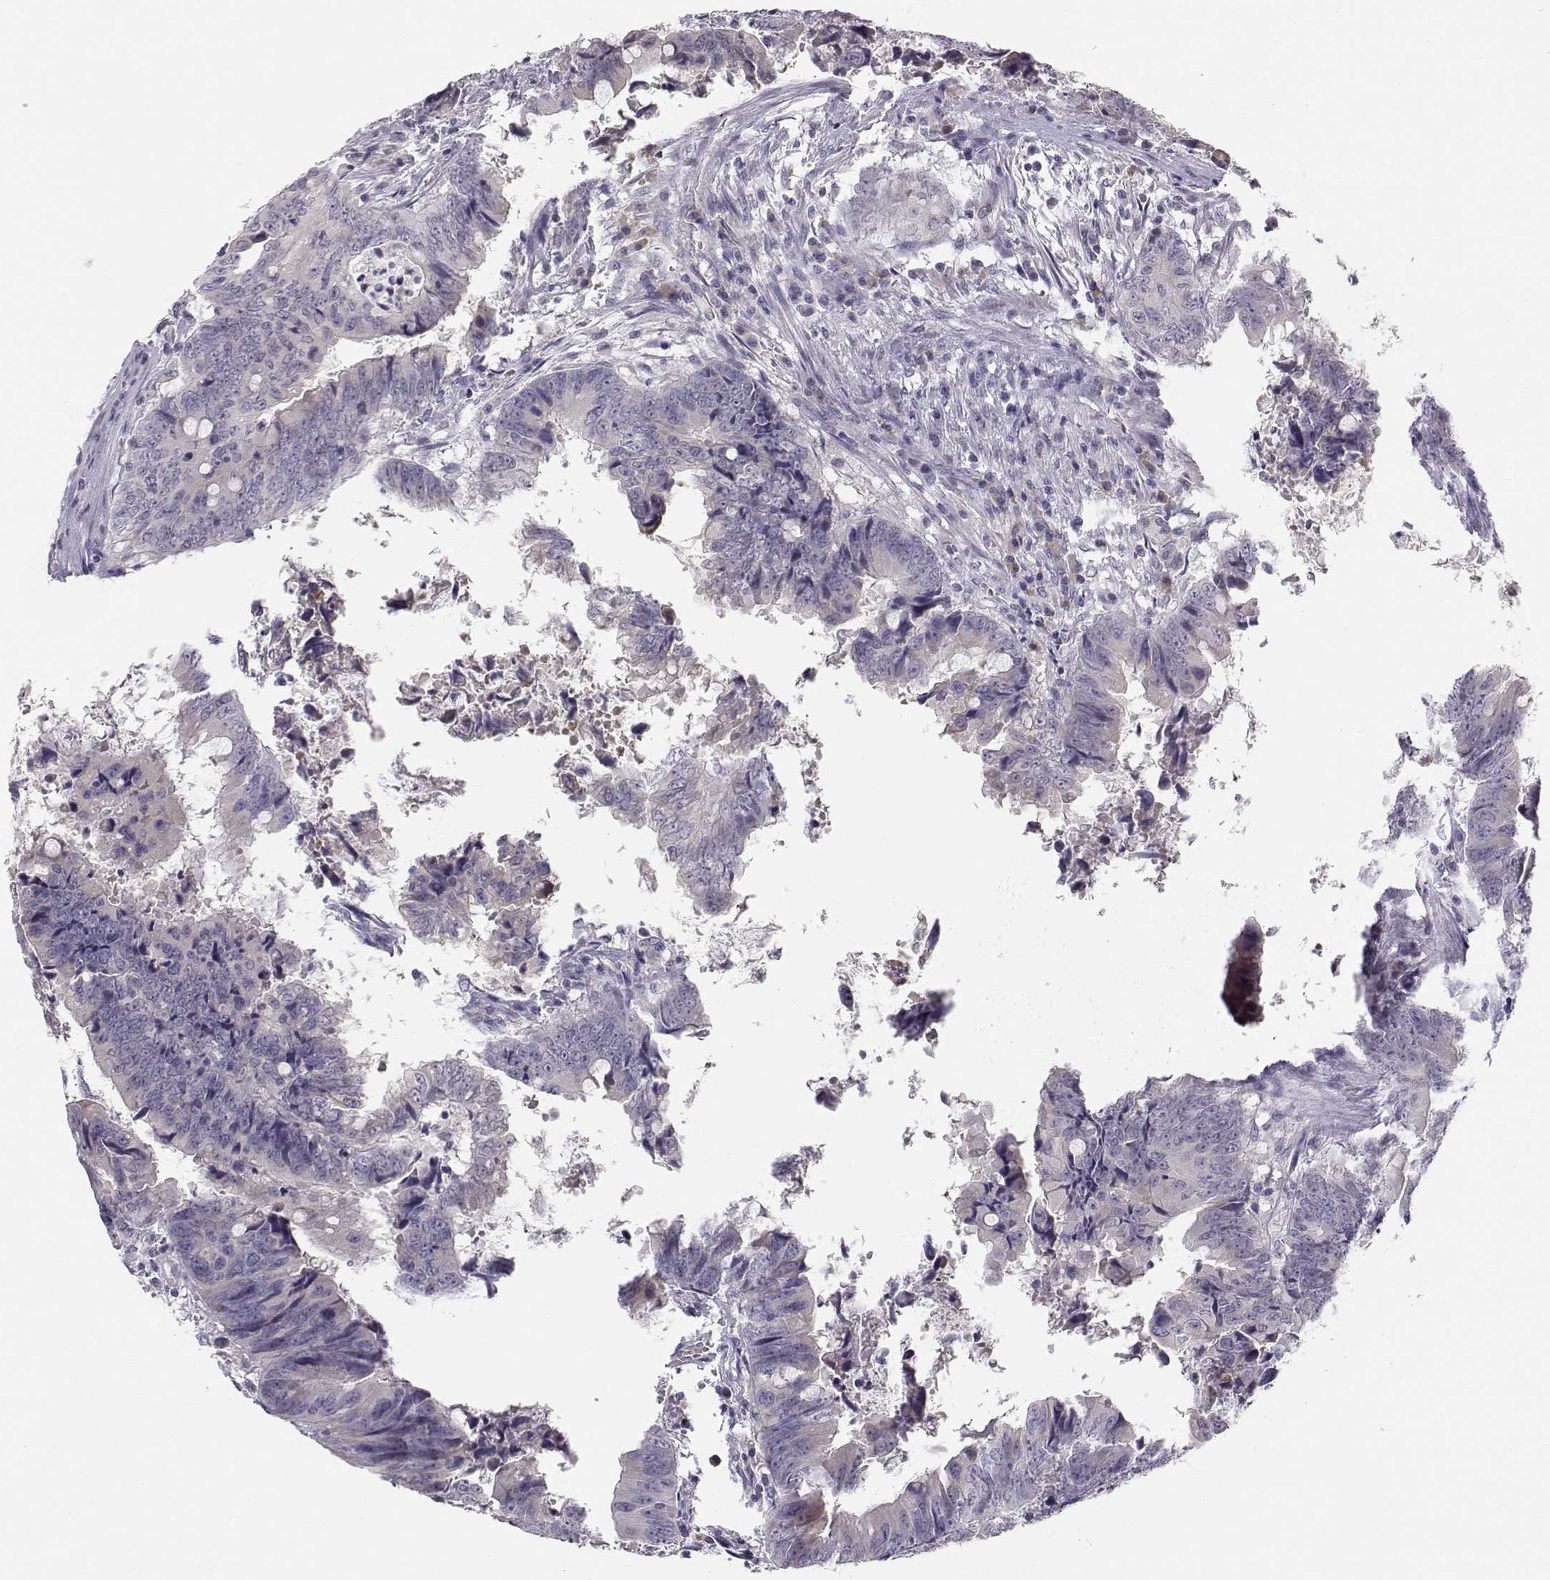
{"staining": {"intensity": "weak", "quantity": ">75%", "location": "cytoplasmic/membranous"}, "tissue": "colorectal cancer", "cell_type": "Tumor cells", "image_type": "cancer", "snomed": [{"axis": "morphology", "description": "Adenocarcinoma, NOS"}, {"axis": "topography", "description": "Colon"}], "caption": "Human adenocarcinoma (colorectal) stained for a protein (brown) exhibits weak cytoplasmic/membranous positive positivity in about >75% of tumor cells.", "gene": "ACSL6", "patient": {"sex": "female", "age": 82}}